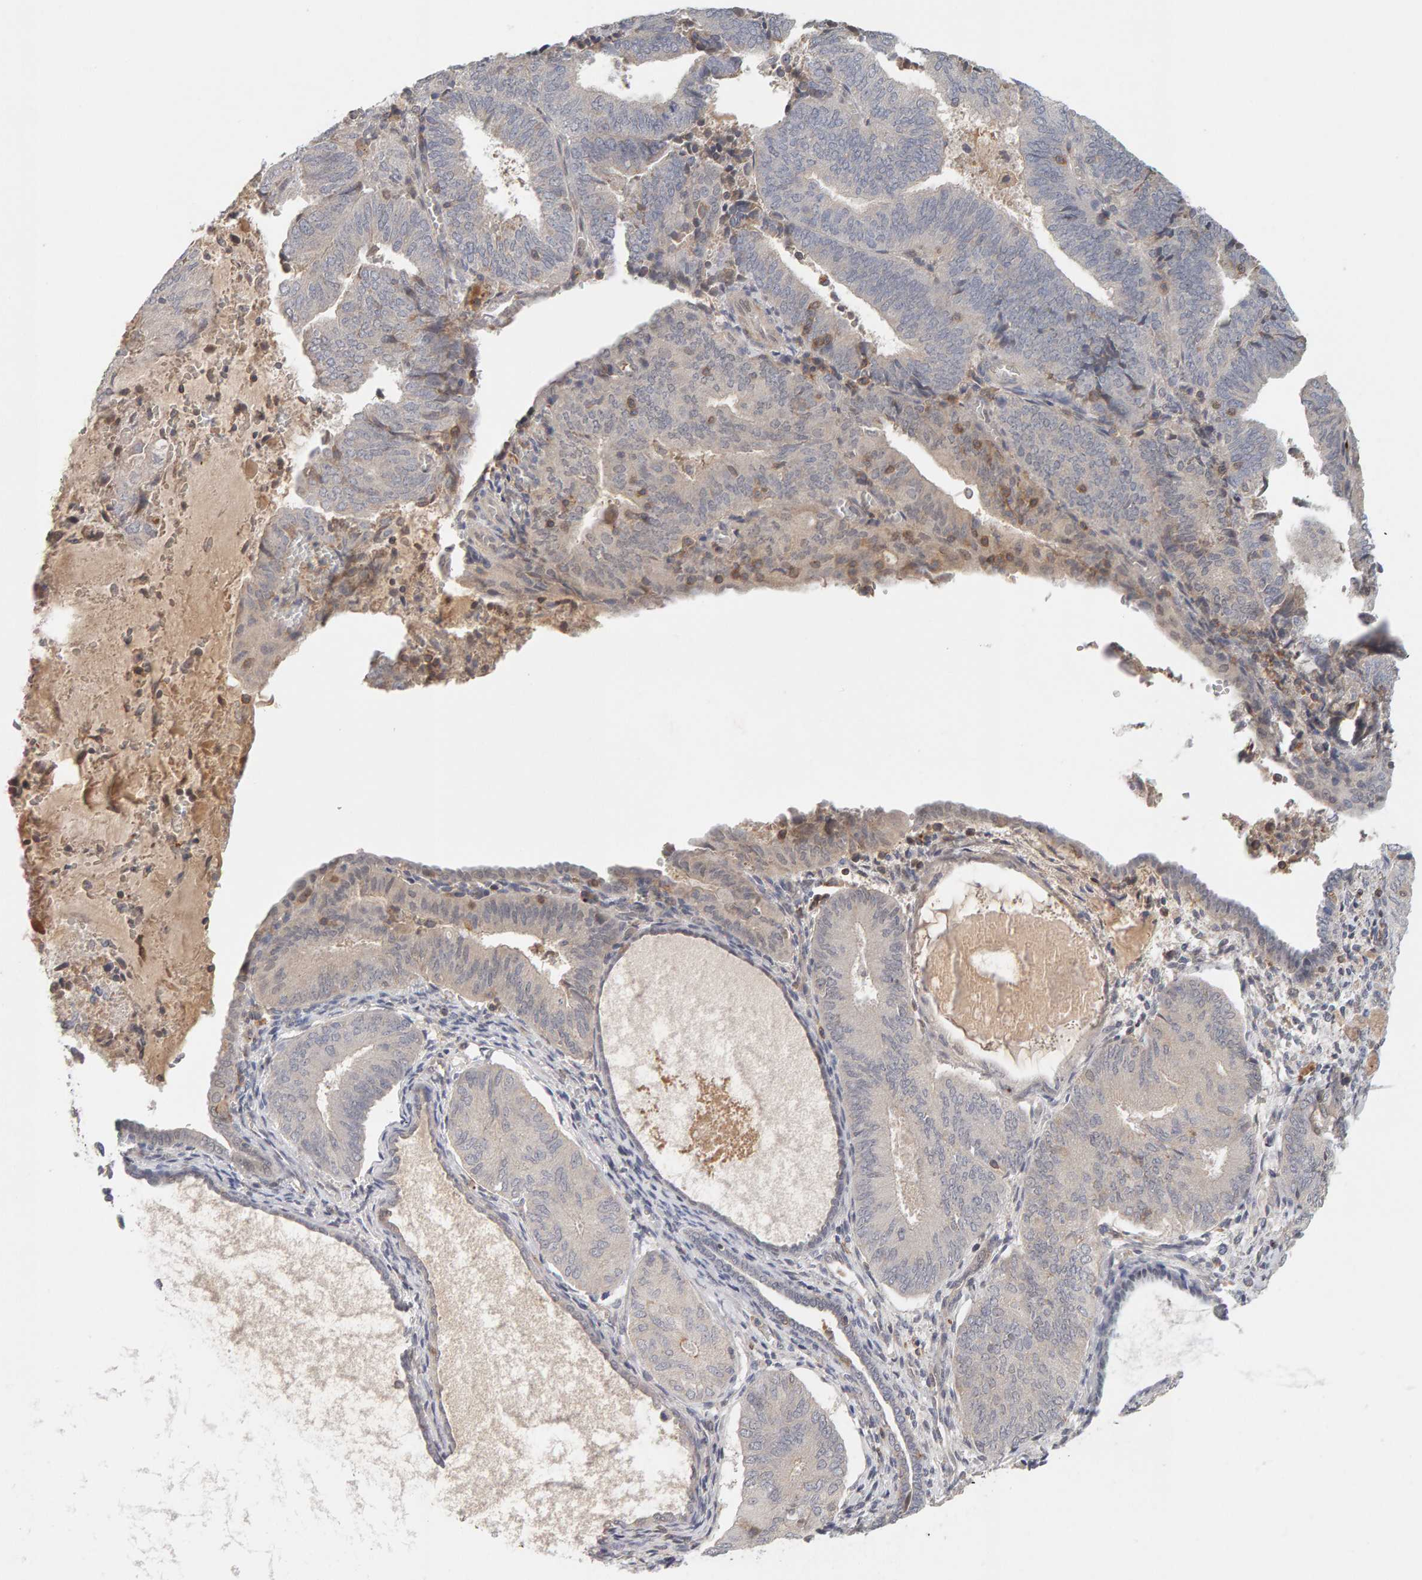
{"staining": {"intensity": "negative", "quantity": "none", "location": "none"}, "tissue": "endometrial cancer", "cell_type": "Tumor cells", "image_type": "cancer", "snomed": [{"axis": "morphology", "description": "Adenocarcinoma, NOS"}, {"axis": "topography", "description": "Endometrium"}], "caption": "Immunohistochemical staining of human adenocarcinoma (endometrial) demonstrates no significant staining in tumor cells. (DAB (3,3'-diaminobenzidine) immunohistochemistry (IHC), high magnification).", "gene": "NUDCD1", "patient": {"sex": "female", "age": 81}}